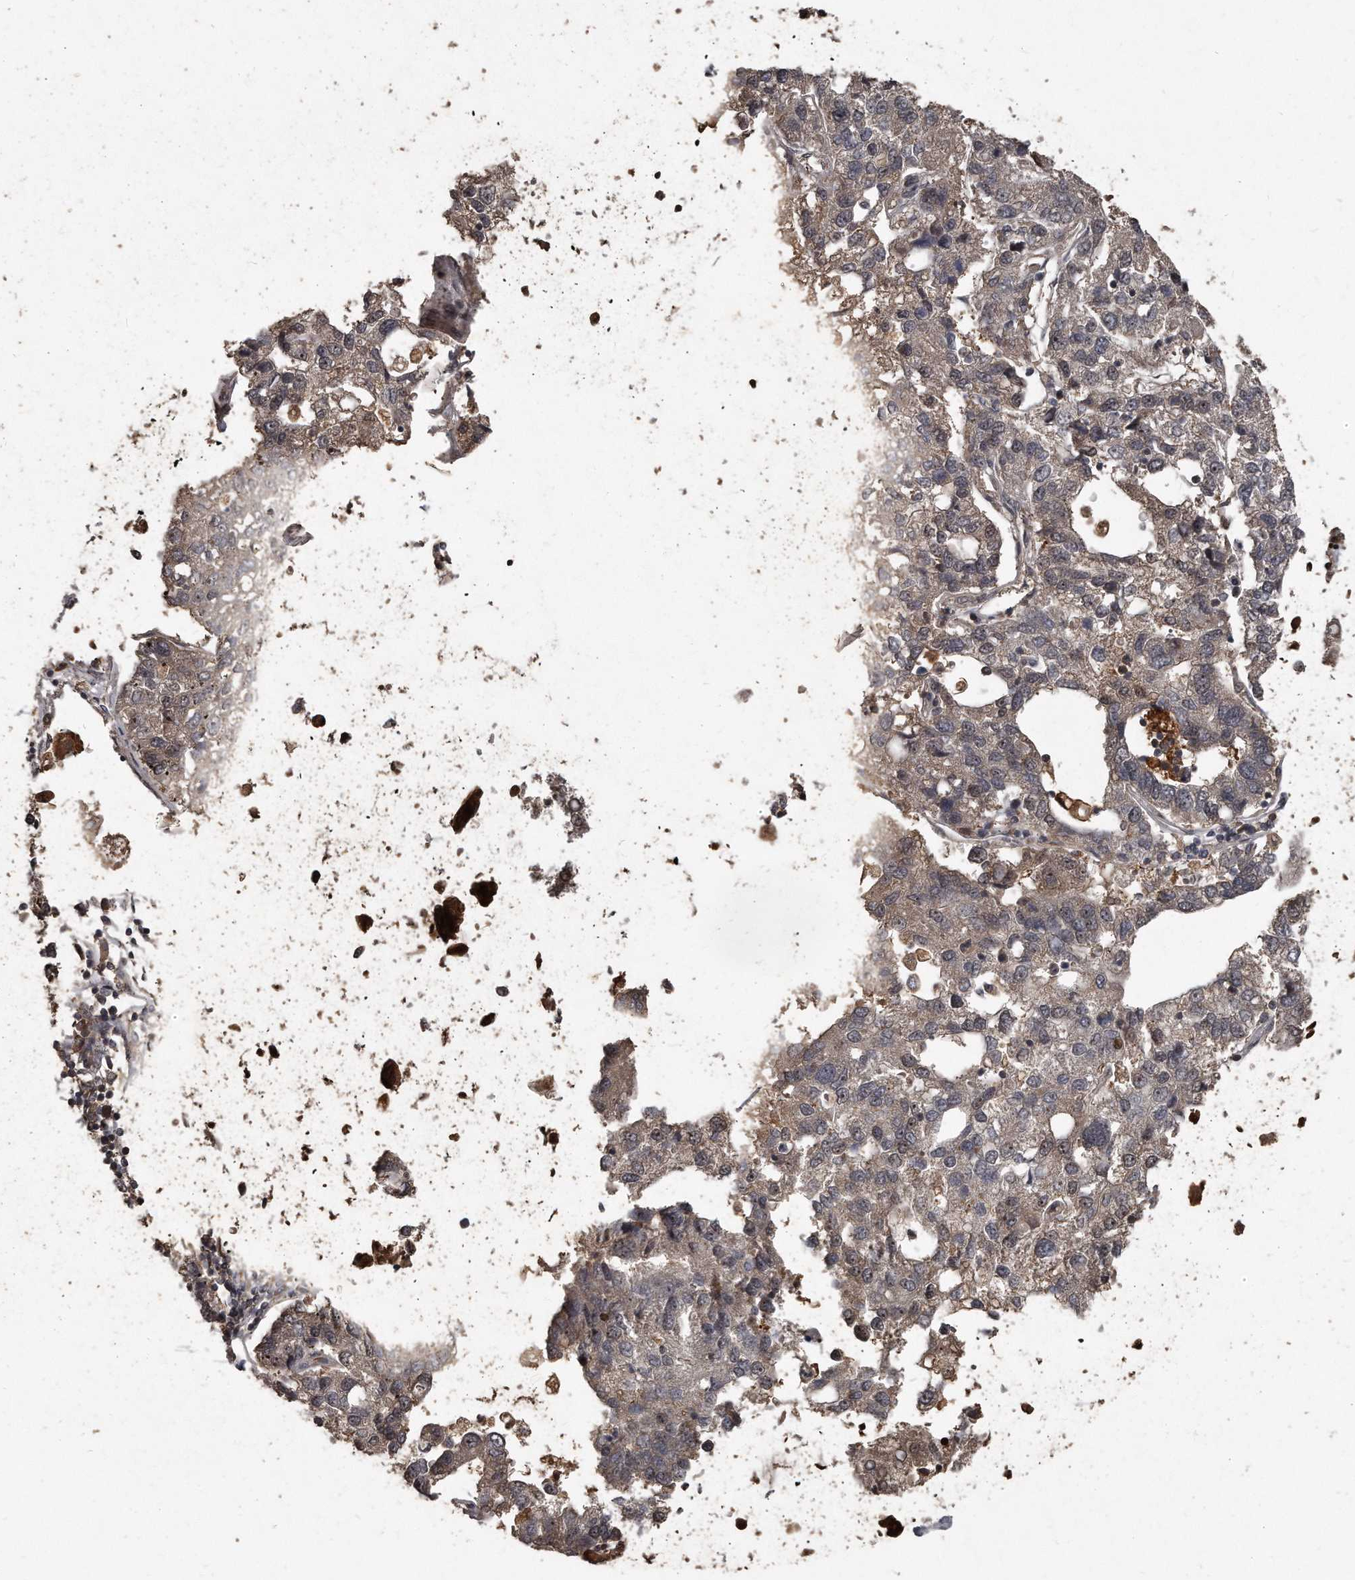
{"staining": {"intensity": "negative", "quantity": "none", "location": "none"}, "tissue": "pancreatic cancer", "cell_type": "Tumor cells", "image_type": "cancer", "snomed": [{"axis": "morphology", "description": "Adenocarcinoma, NOS"}, {"axis": "topography", "description": "Pancreas"}], "caption": "The photomicrograph exhibits no staining of tumor cells in pancreatic cancer. The staining was performed using DAB (3,3'-diaminobenzidine) to visualize the protein expression in brown, while the nuclei were stained in blue with hematoxylin (Magnification: 20x).", "gene": "GCH1", "patient": {"sex": "female", "age": 61}}